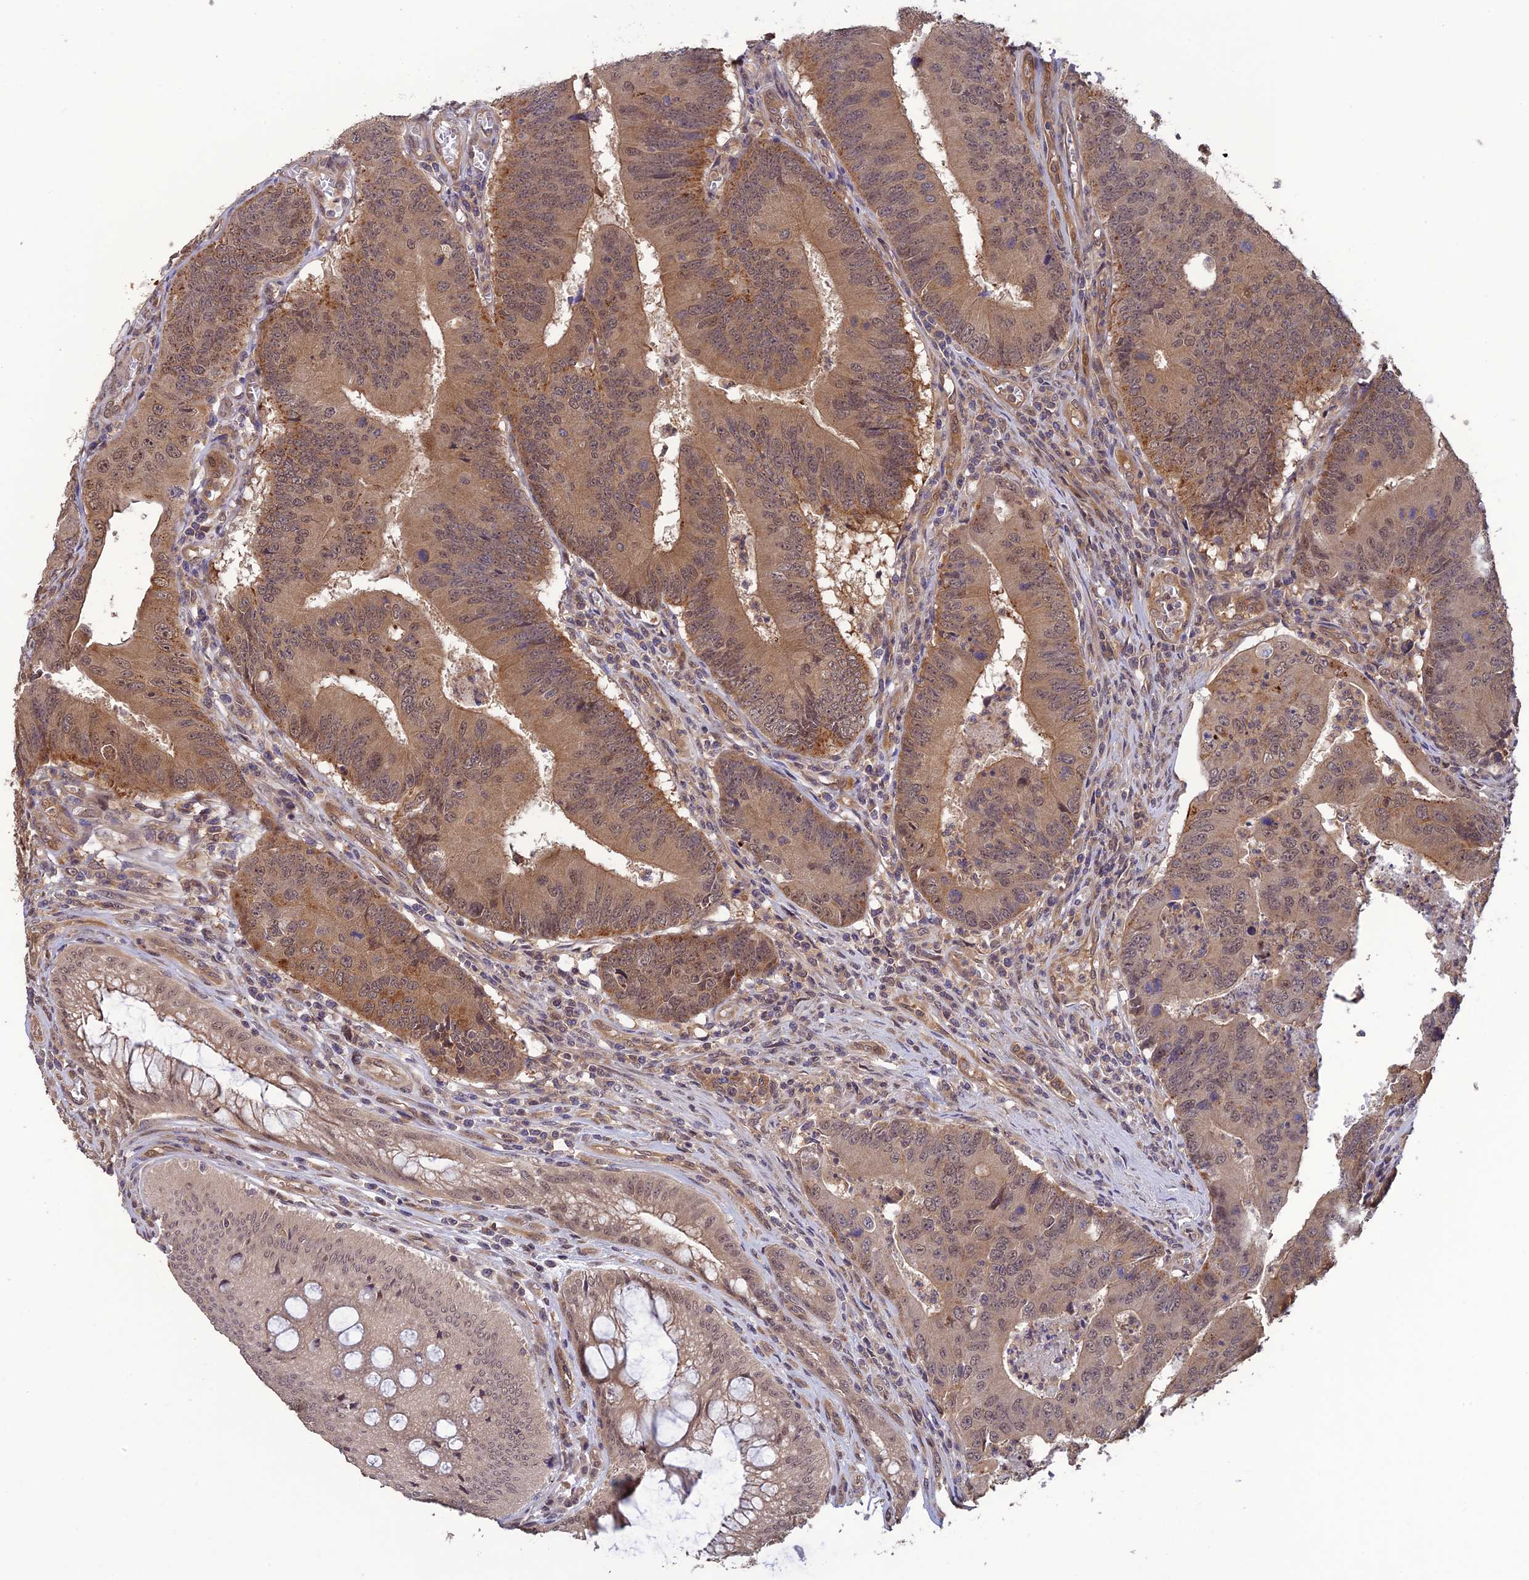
{"staining": {"intensity": "weak", "quantity": "25%-75%", "location": "cytoplasmic/membranous"}, "tissue": "colorectal cancer", "cell_type": "Tumor cells", "image_type": "cancer", "snomed": [{"axis": "morphology", "description": "Adenocarcinoma, NOS"}, {"axis": "topography", "description": "Colon"}], "caption": "Protein expression by immunohistochemistry (IHC) displays weak cytoplasmic/membranous expression in approximately 25%-75% of tumor cells in colorectal cancer.", "gene": "LIN37", "patient": {"sex": "female", "age": 67}}